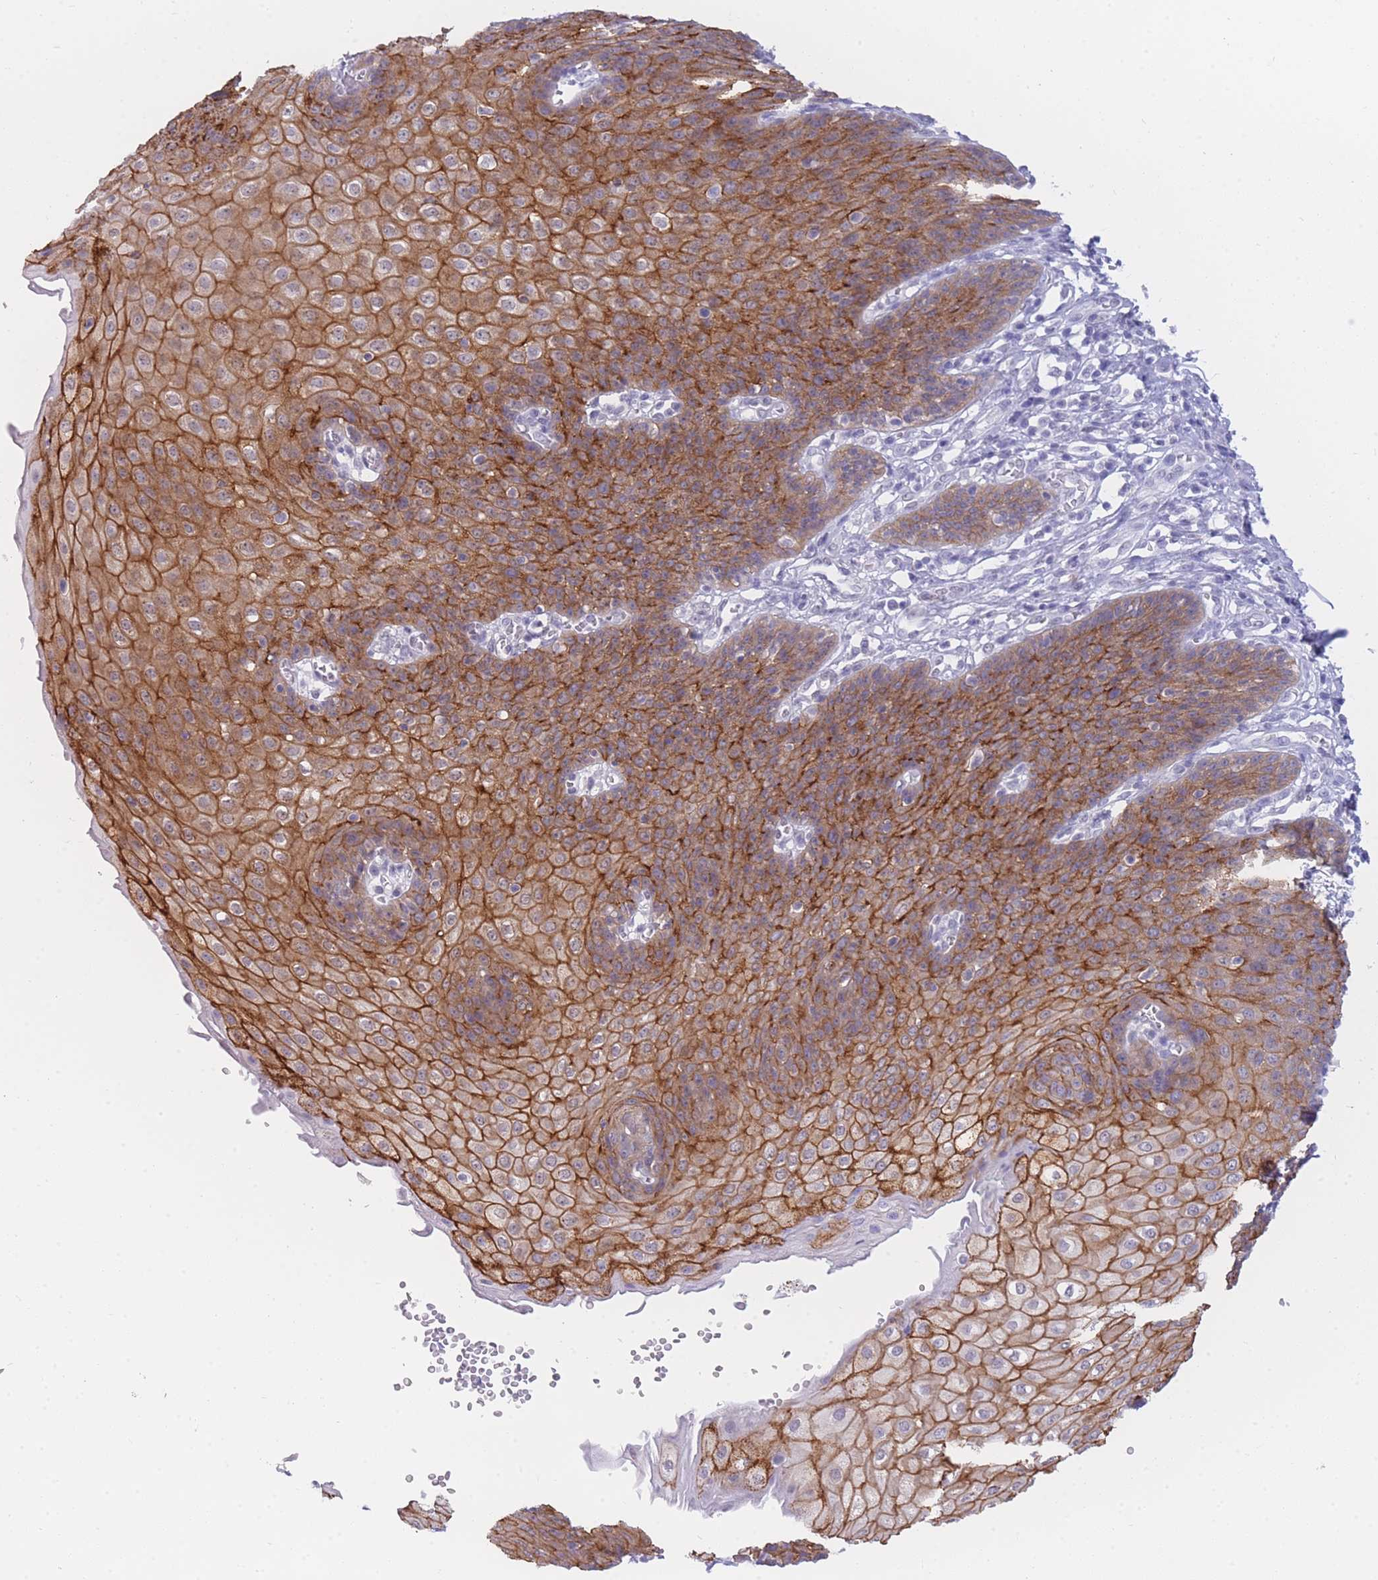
{"staining": {"intensity": "strong", "quantity": ">75%", "location": "cytoplasmic/membranous"}, "tissue": "esophagus", "cell_type": "Squamous epithelial cells", "image_type": "normal", "snomed": [{"axis": "morphology", "description": "Normal tissue, NOS"}, {"axis": "topography", "description": "Esophagus"}], "caption": "IHC of normal human esophagus exhibits high levels of strong cytoplasmic/membranous positivity in about >75% of squamous epithelial cells.", "gene": "FRAT2", "patient": {"sex": "male", "age": 71}}